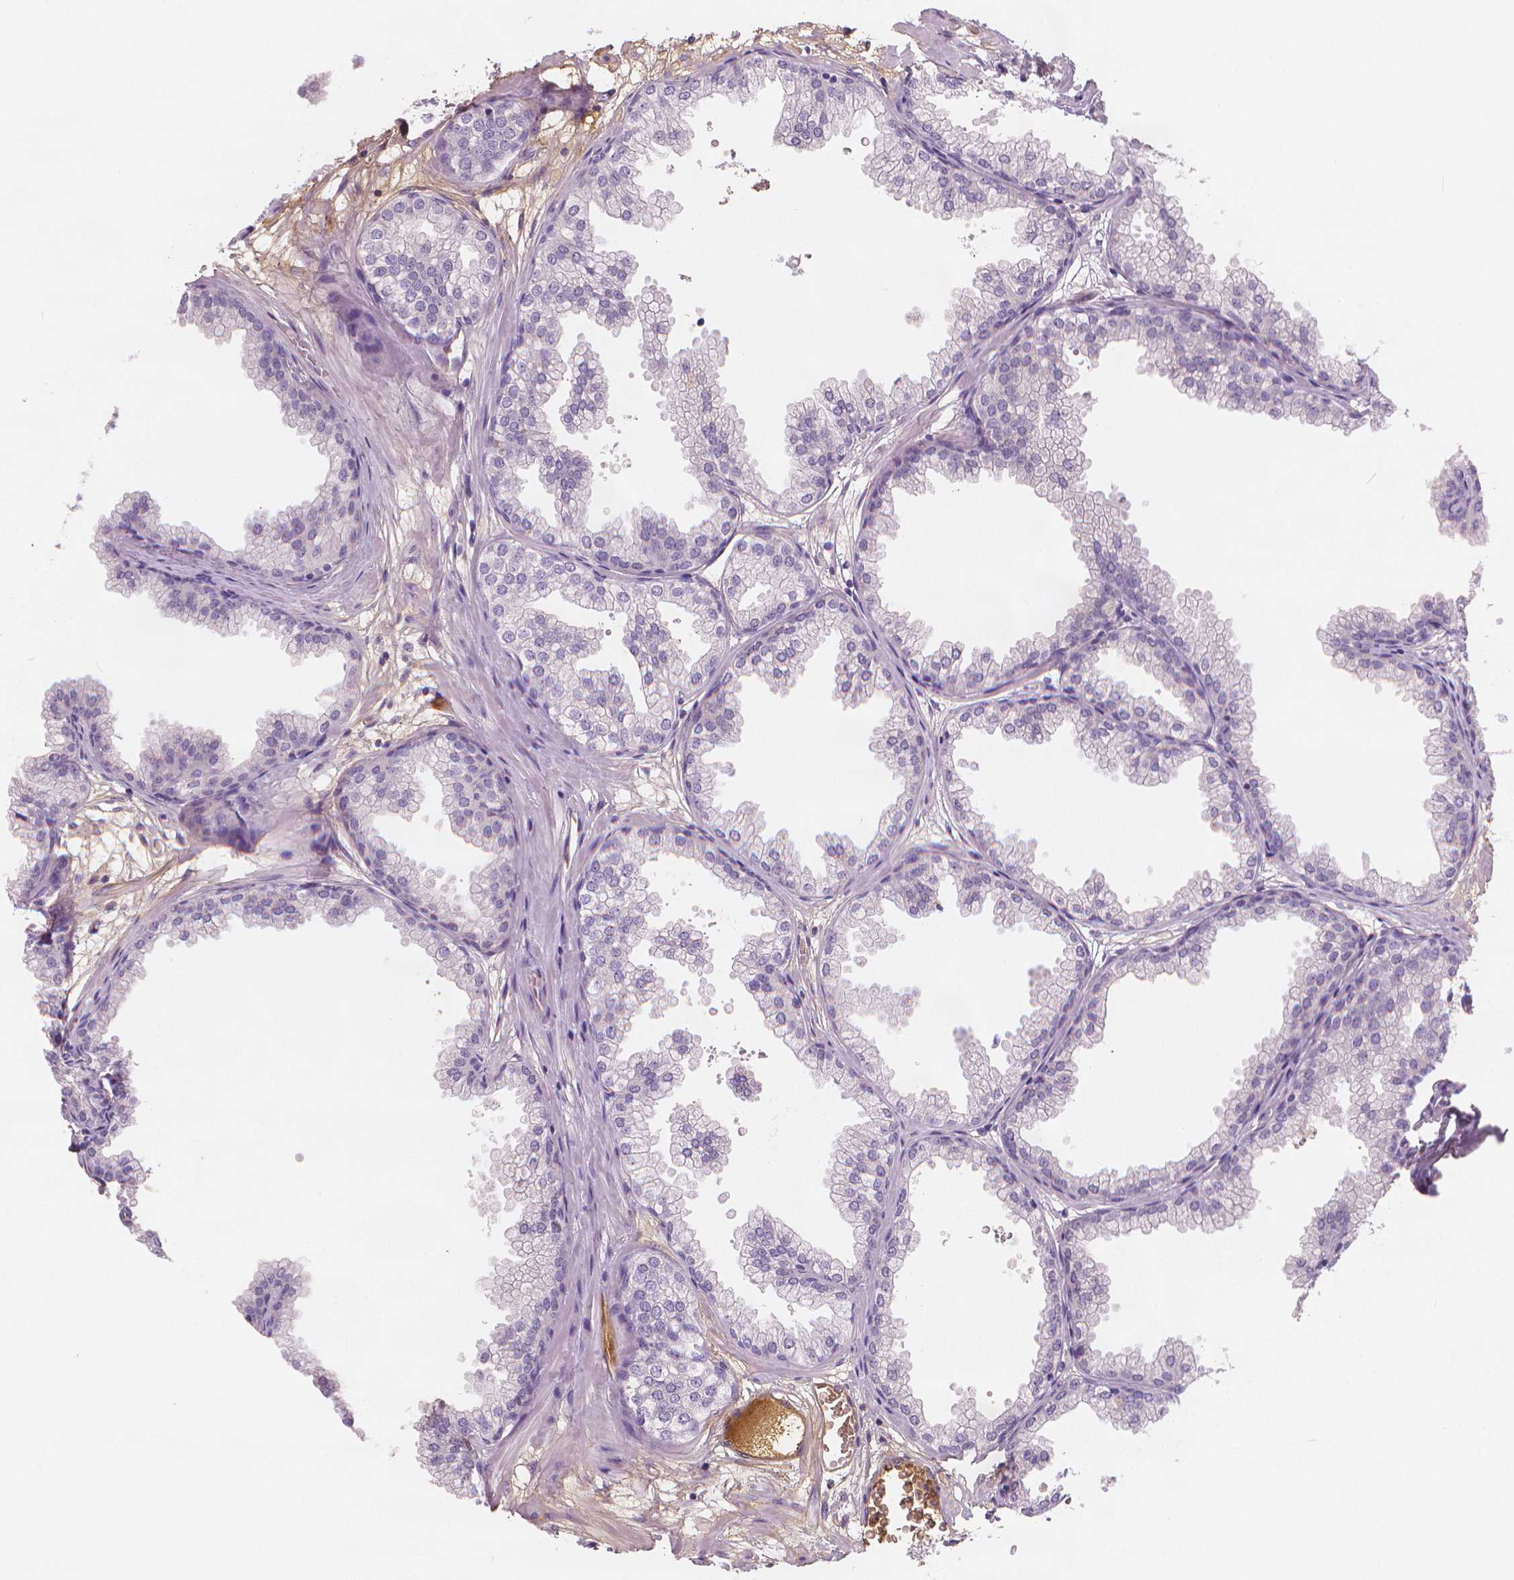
{"staining": {"intensity": "negative", "quantity": "none", "location": "none"}, "tissue": "prostate", "cell_type": "Glandular cells", "image_type": "normal", "snomed": [{"axis": "morphology", "description": "Normal tissue, NOS"}, {"axis": "topography", "description": "Prostate"}], "caption": "The micrograph displays no significant staining in glandular cells of prostate. (DAB immunohistochemistry, high magnification).", "gene": "APOA4", "patient": {"sex": "male", "age": 37}}